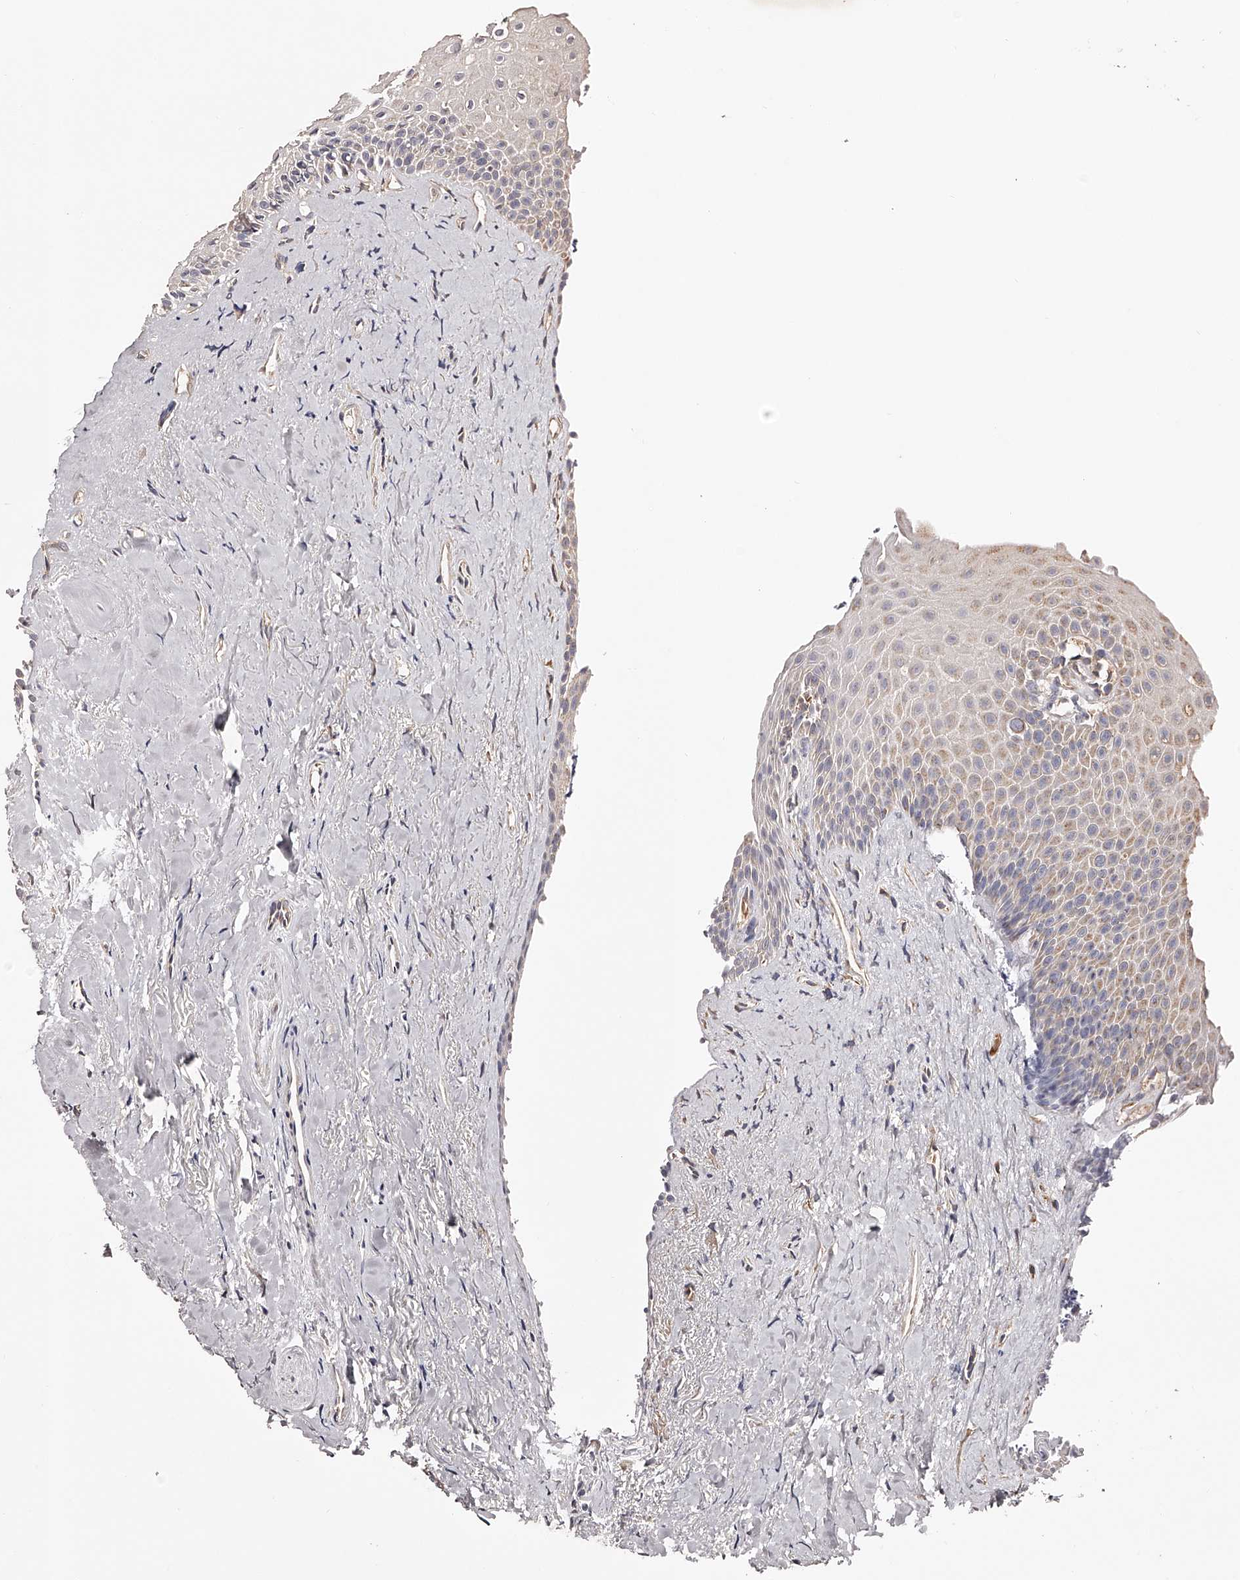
{"staining": {"intensity": "weak", "quantity": "<25%", "location": "cytoplasmic/membranous"}, "tissue": "oral mucosa", "cell_type": "Squamous epithelial cells", "image_type": "normal", "snomed": [{"axis": "morphology", "description": "Normal tissue, NOS"}, {"axis": "topography", "description": "Oral tissue"}], "caption": "This is an IHC micrograph of normal human oral mucosa. There is no staining in squamous epithelial cells.", "gene": "USP21", "patient": {"sex": "female", "age": 63}}